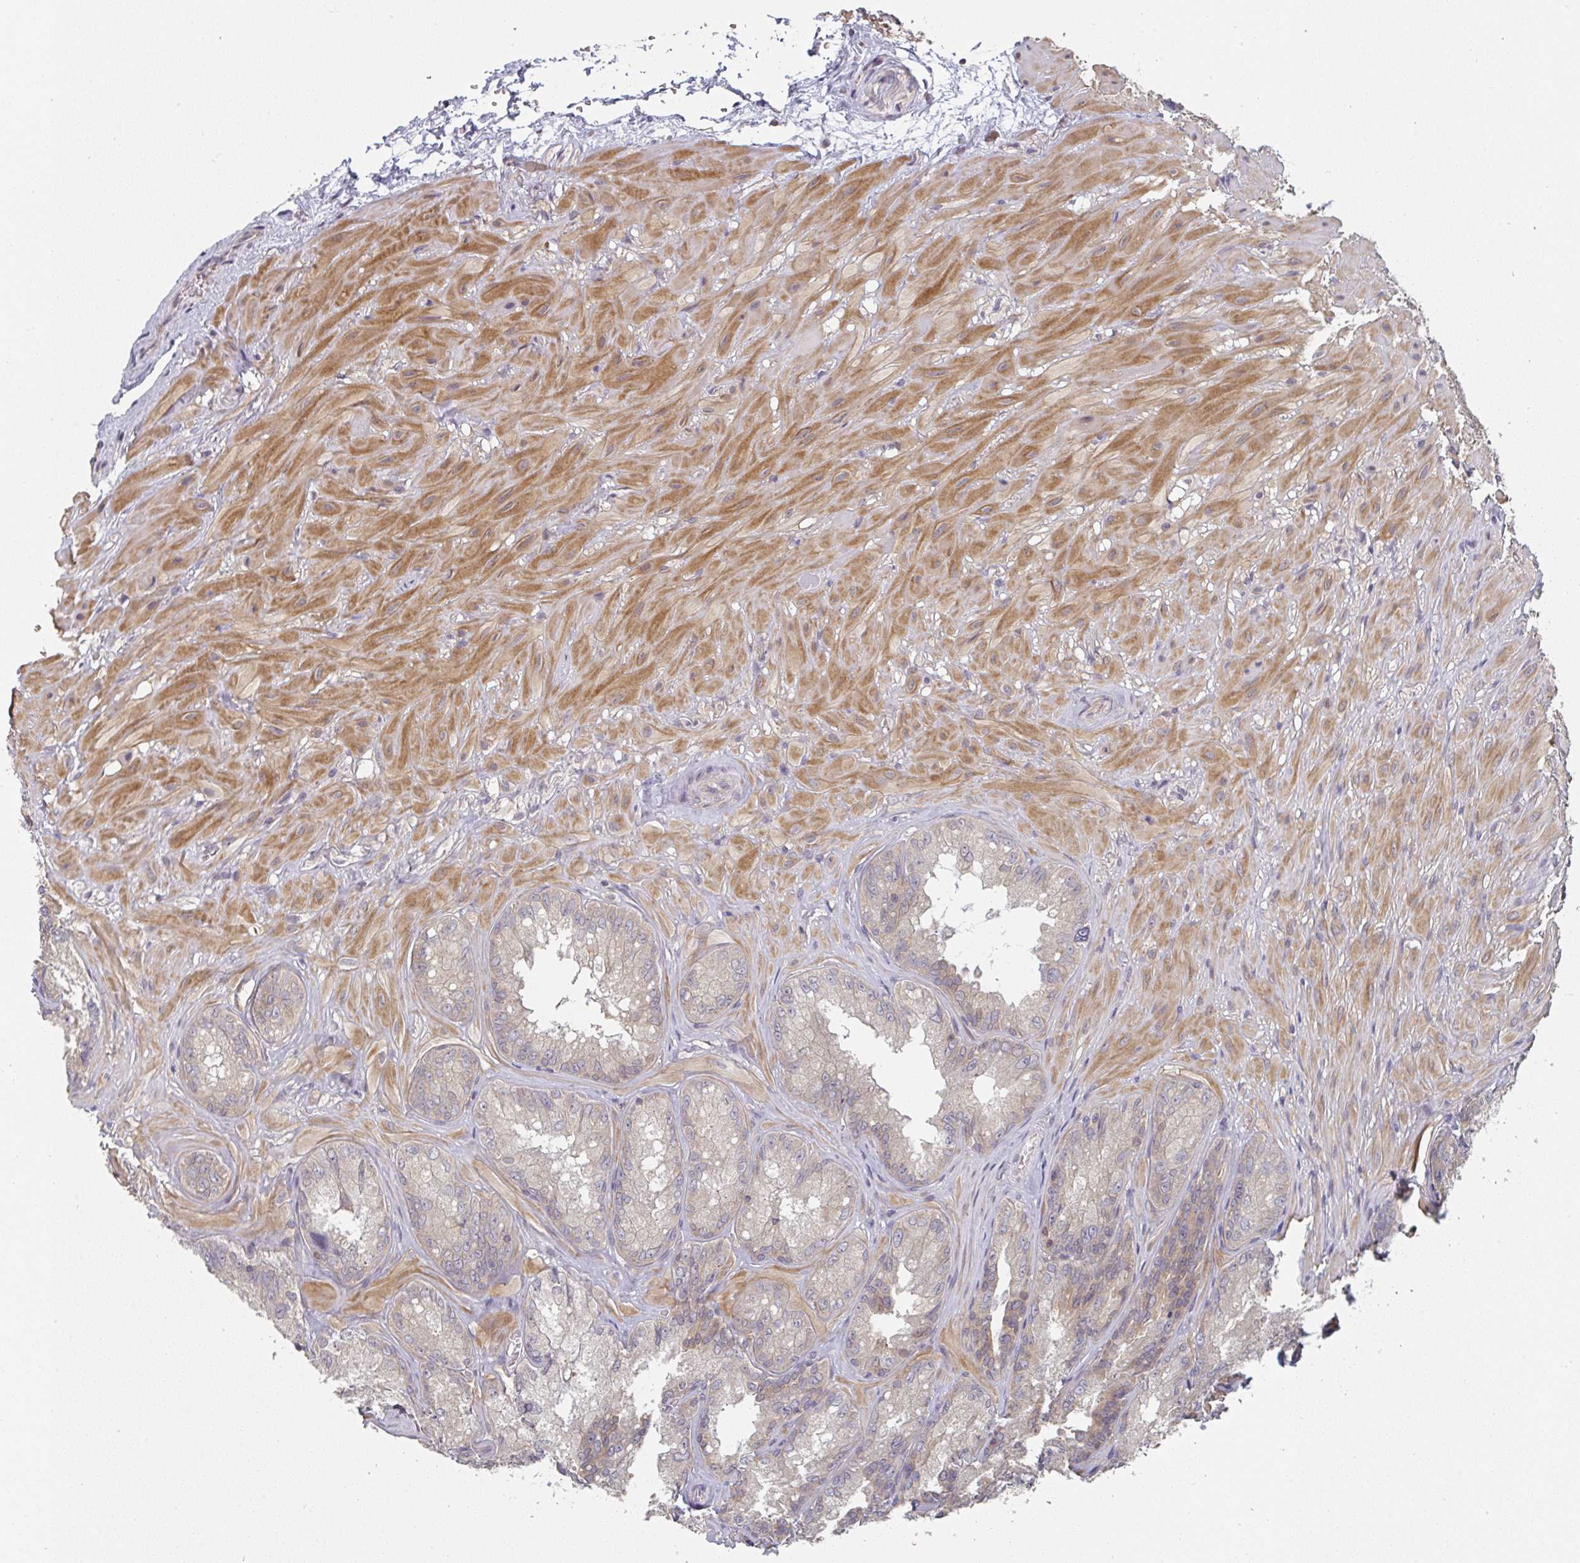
{"staining": {"intensity": "weak", "quantity": "25%-75%", "location": "cytoplasmic/membranous"}, "tissue": "seminal vesicle", "cell_type": "Glandular cells", "image_type": "normal", "snomed": [{"axis": "morphology", "description": "Normal tissue, NOS"}, {"axis": "topography", "description": "Seminal veicle"}], "caption": "Immunohistochemistry (IHC) photomicrograph of unremarkable seminal vesicle: seminal vesicle stained using immunohistochemistry (IHC) exhibits low levels of weak protein expression localized specifically in the cytoplasmic/membranous of glandular cells, appearing as a cytoplasmic/membranous brown color.", "gene": "RANGRF", "patient": {"sex": "male", "age": 47}}